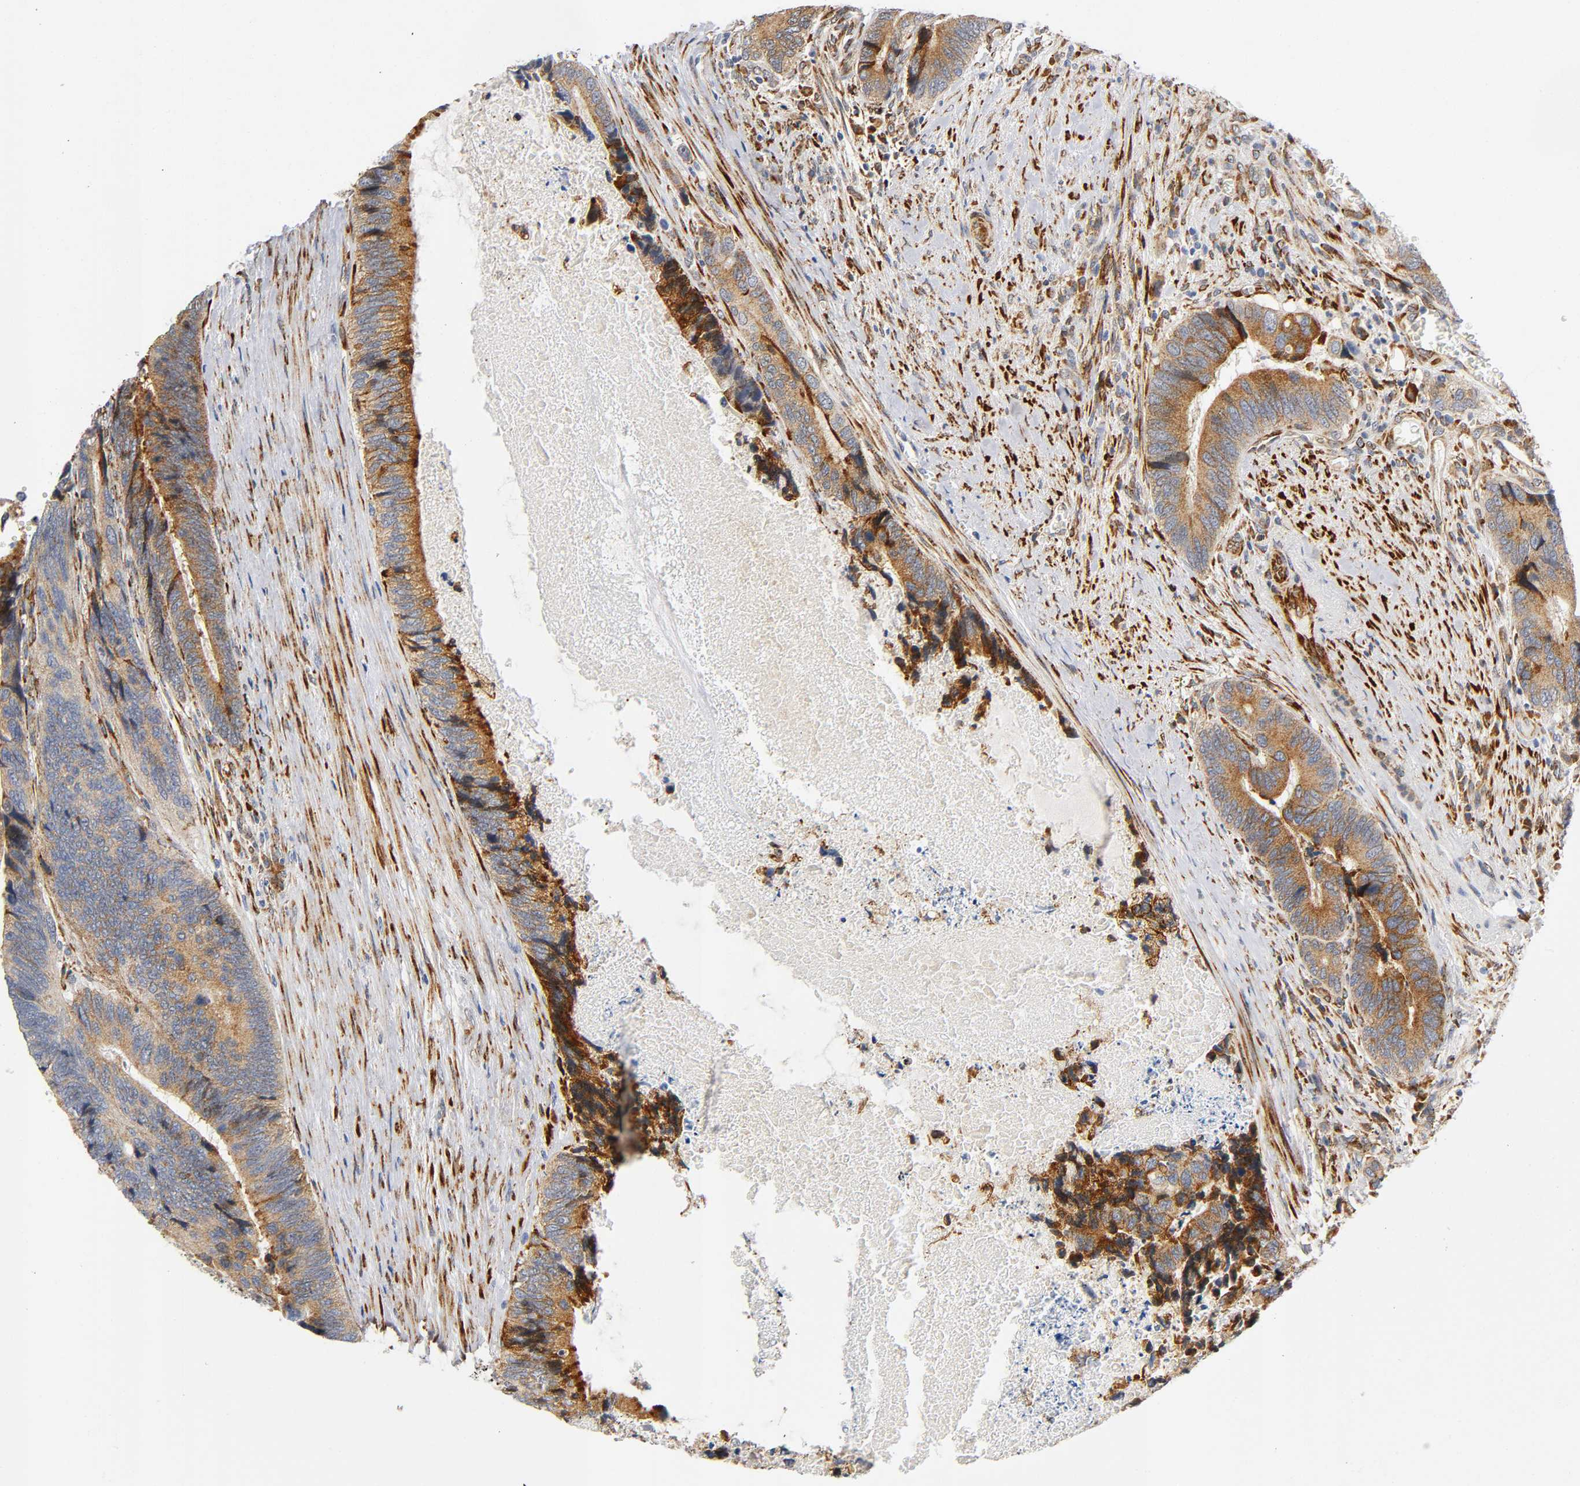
{"staining": {"intensity": "moderate", "quantity": ">75%", "location": "cytoplasmic/membranous"}, "tissue": "colorectal cancer", "cell_type": "Tumor cells", "image_type": "cancer", "snomed": [{"axis": "morphology", "description": "Adenocarcinoma, NOS"}, {"axis": "topography", "description": "Colon"}], "caption": "This histopathology image demonstrates IHC staining of human colorectal cancer (adenocarcinoma), with medium moderate cytoplasmic/membranous staining in about >75% of tumor cells.", "gene": "SOS2", "patient": {"sex": "male", "age": 72}}